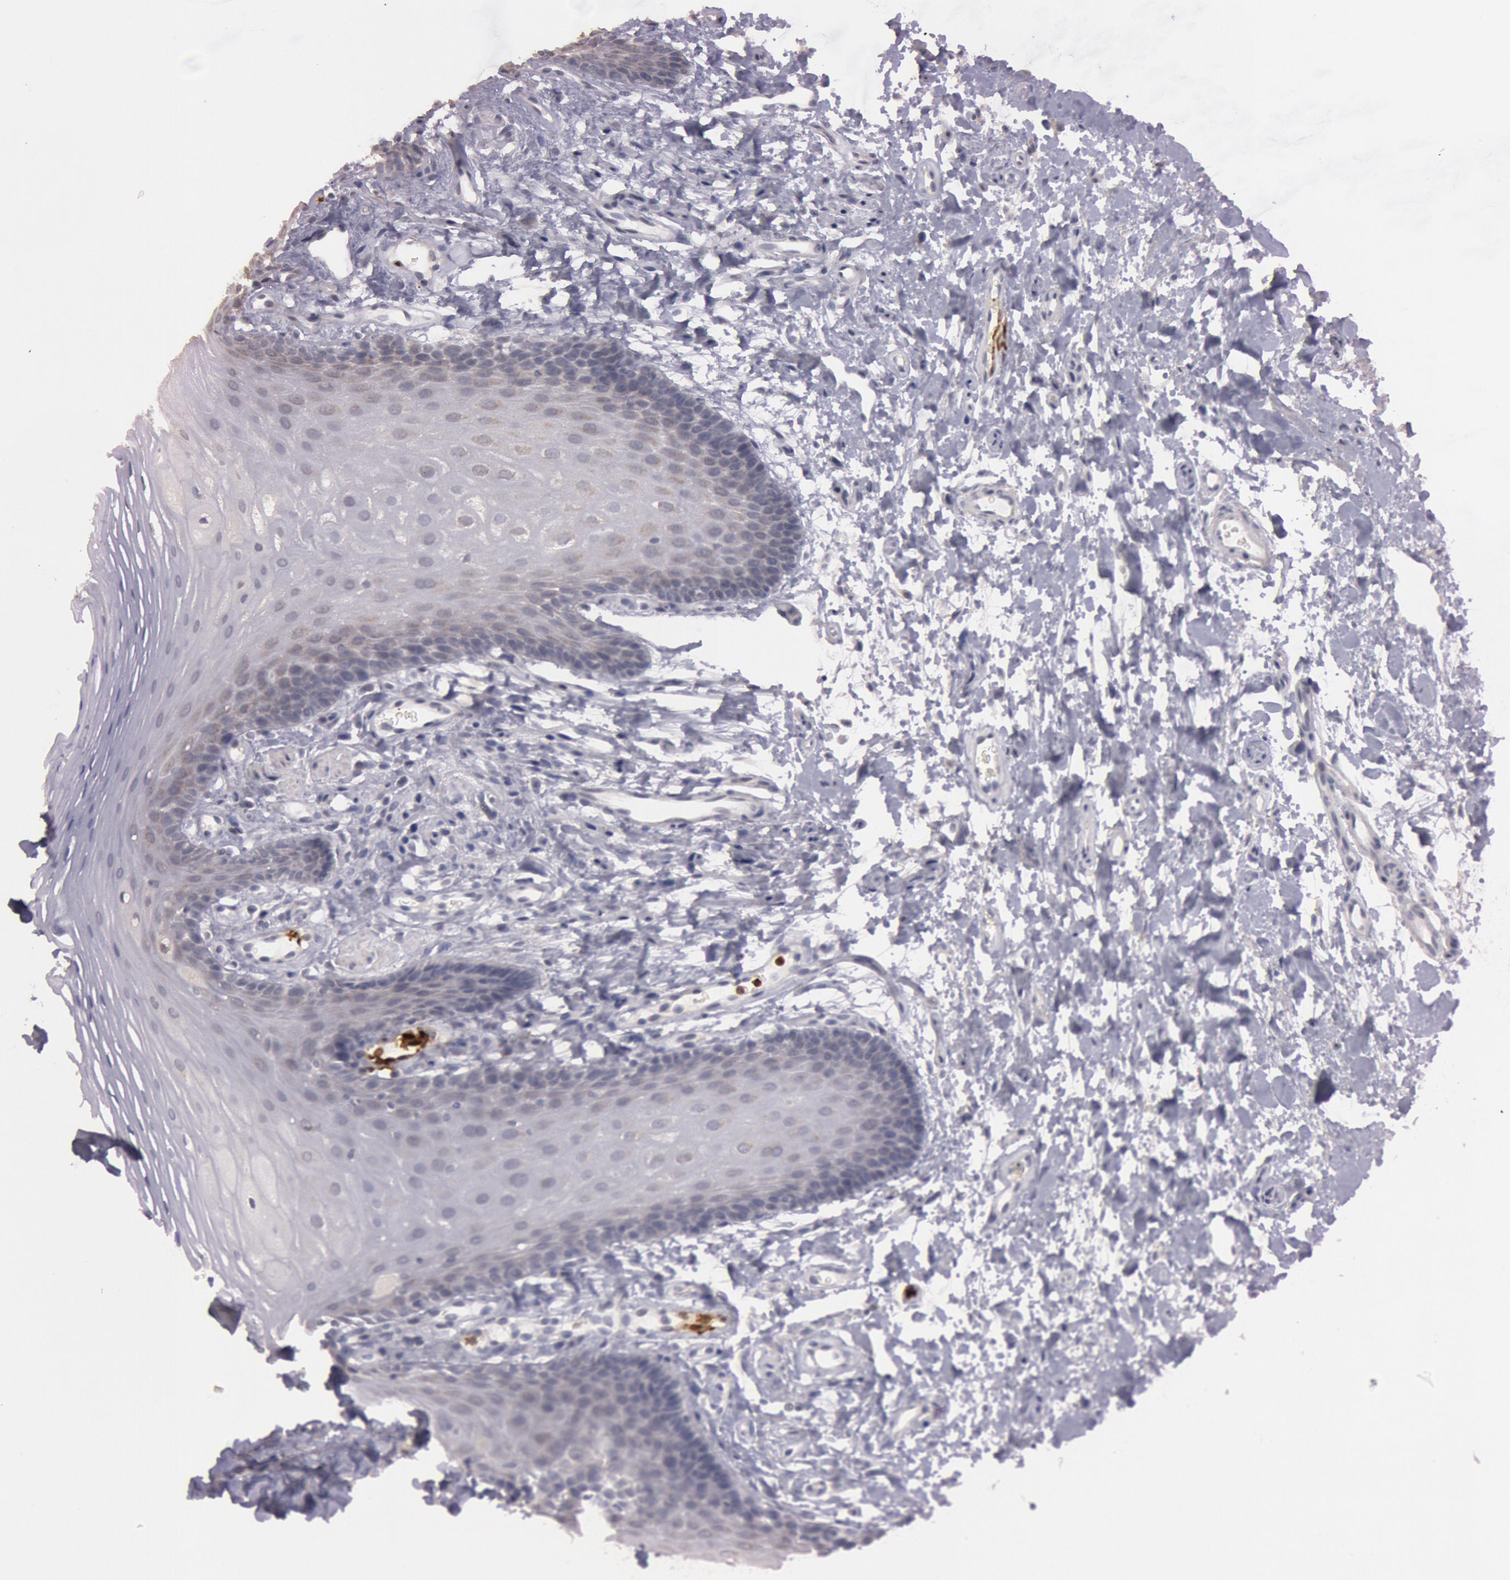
{"staining": {"intensity": "negative", "quantity": "none", "location": "none"}, "tissue": "oral mucosa", "cell_type": "Squamous epithelial cells", "image_type": "normal", "snomed": [{"axis": "morphology", "description": "Normal tissue, NOS"}, {"axis": "topography", "description": "Oral tissue"}], "caption": "The immunohistochemistry histopathology image has no significant positivity in squamous epithelial cells of oral mucosa. Nuclei are stained in blue.", "gene": "KDM6A", "patient": {"sex": "male", "age": 62}}